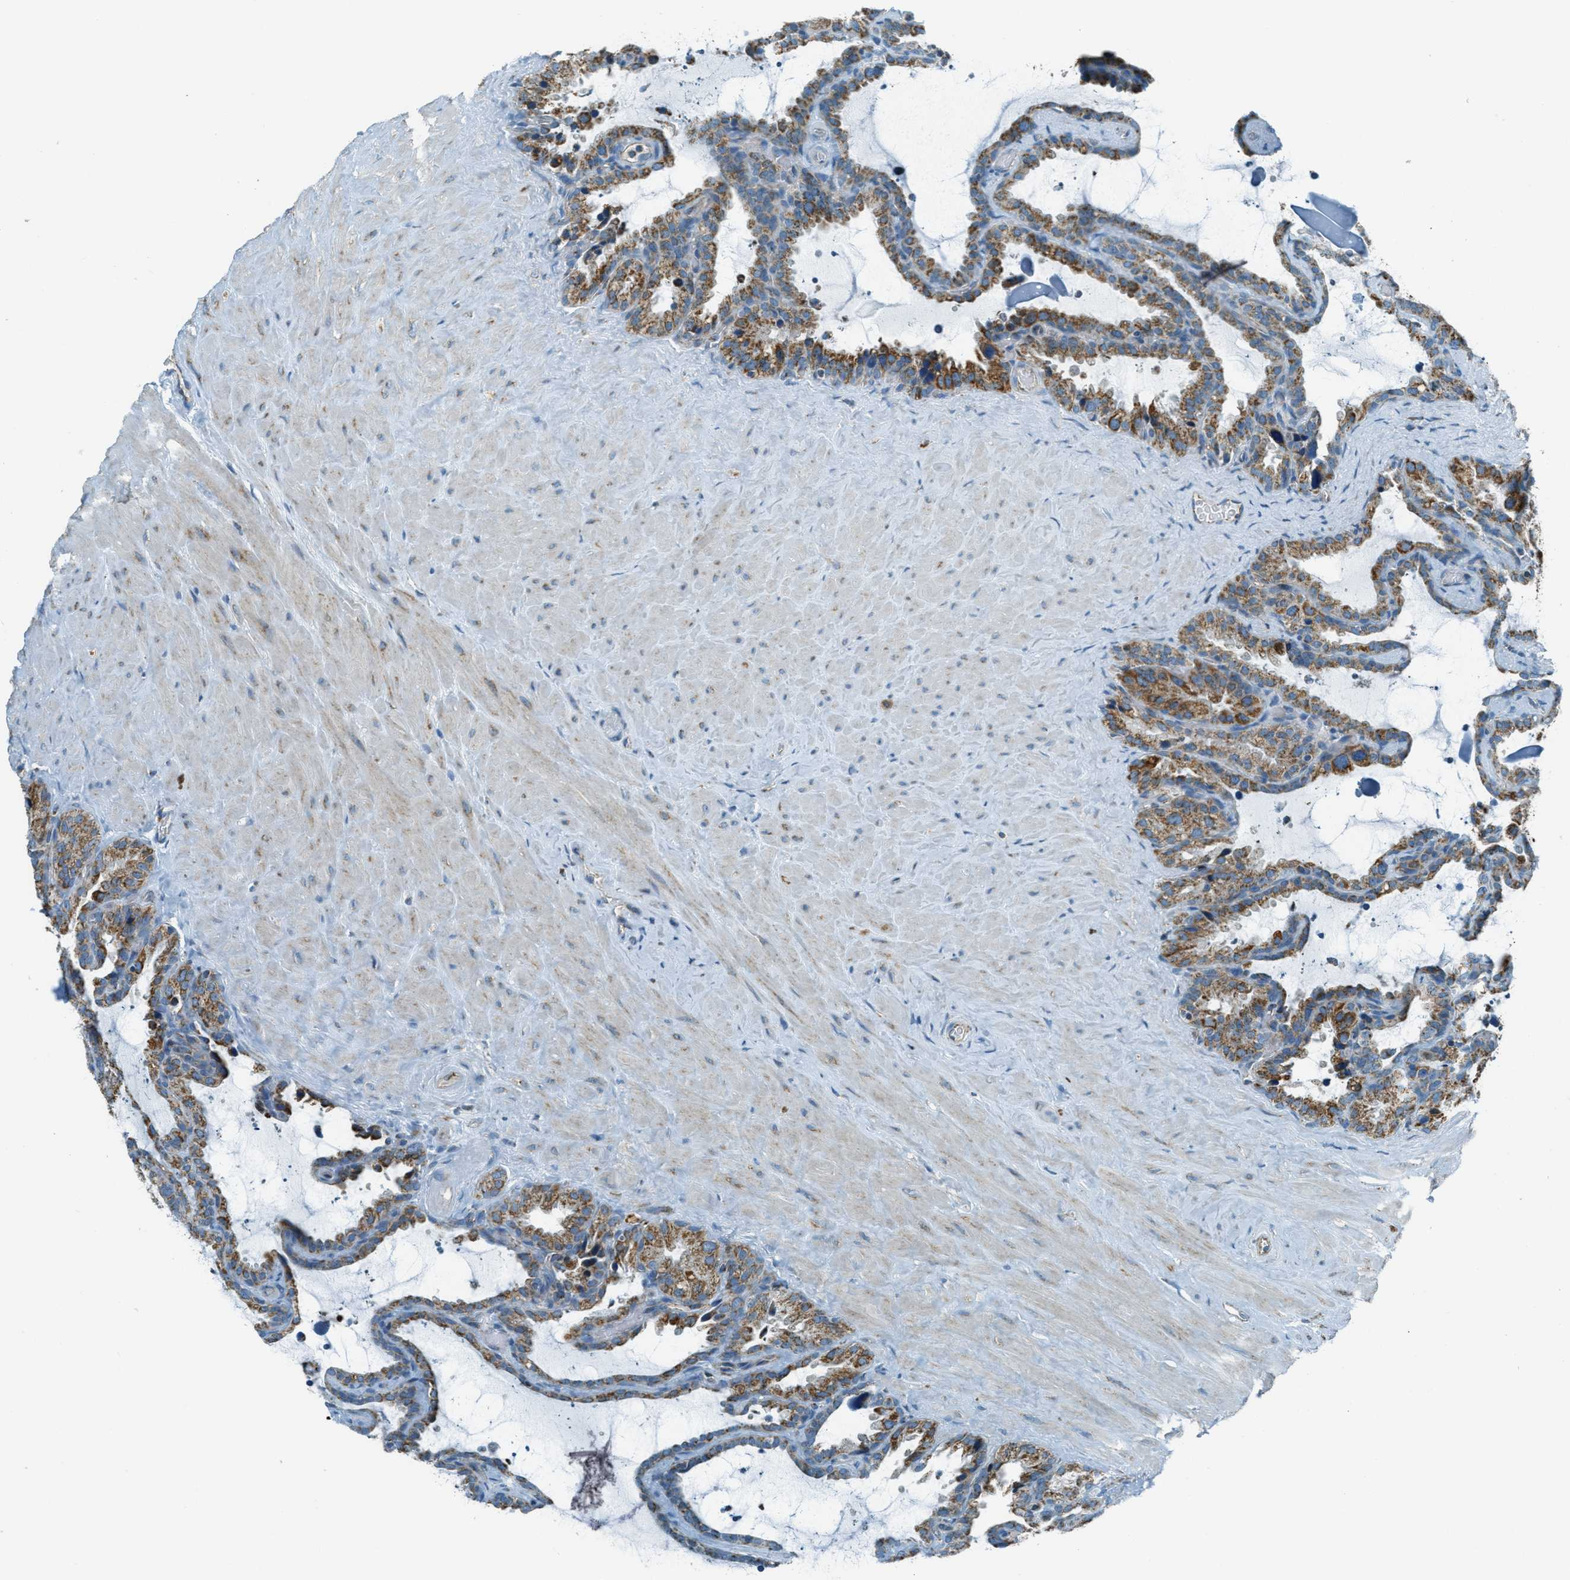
{"staining": {"intensity": "moderate", "quantity": ">75%", "location": "cytoplasmic/membranous"}, "tissue": "seminal vesicle", "cell_type": "Glandular cells", "image_type": "normal", "snomed": [{"axis": "morphology", "description": "Normal tissue, NOS"}, {"axis": "topography", "description": "Seminal veicle"}], "caption": "Immunohistochemical staining of benign seminal vesicle demonstrates medium levels of moderate cytoplasmic/membranous expression in about >75% of glandular cells.", "gene": "CHST15", "patient": {"sex": "male", "age": 46}}